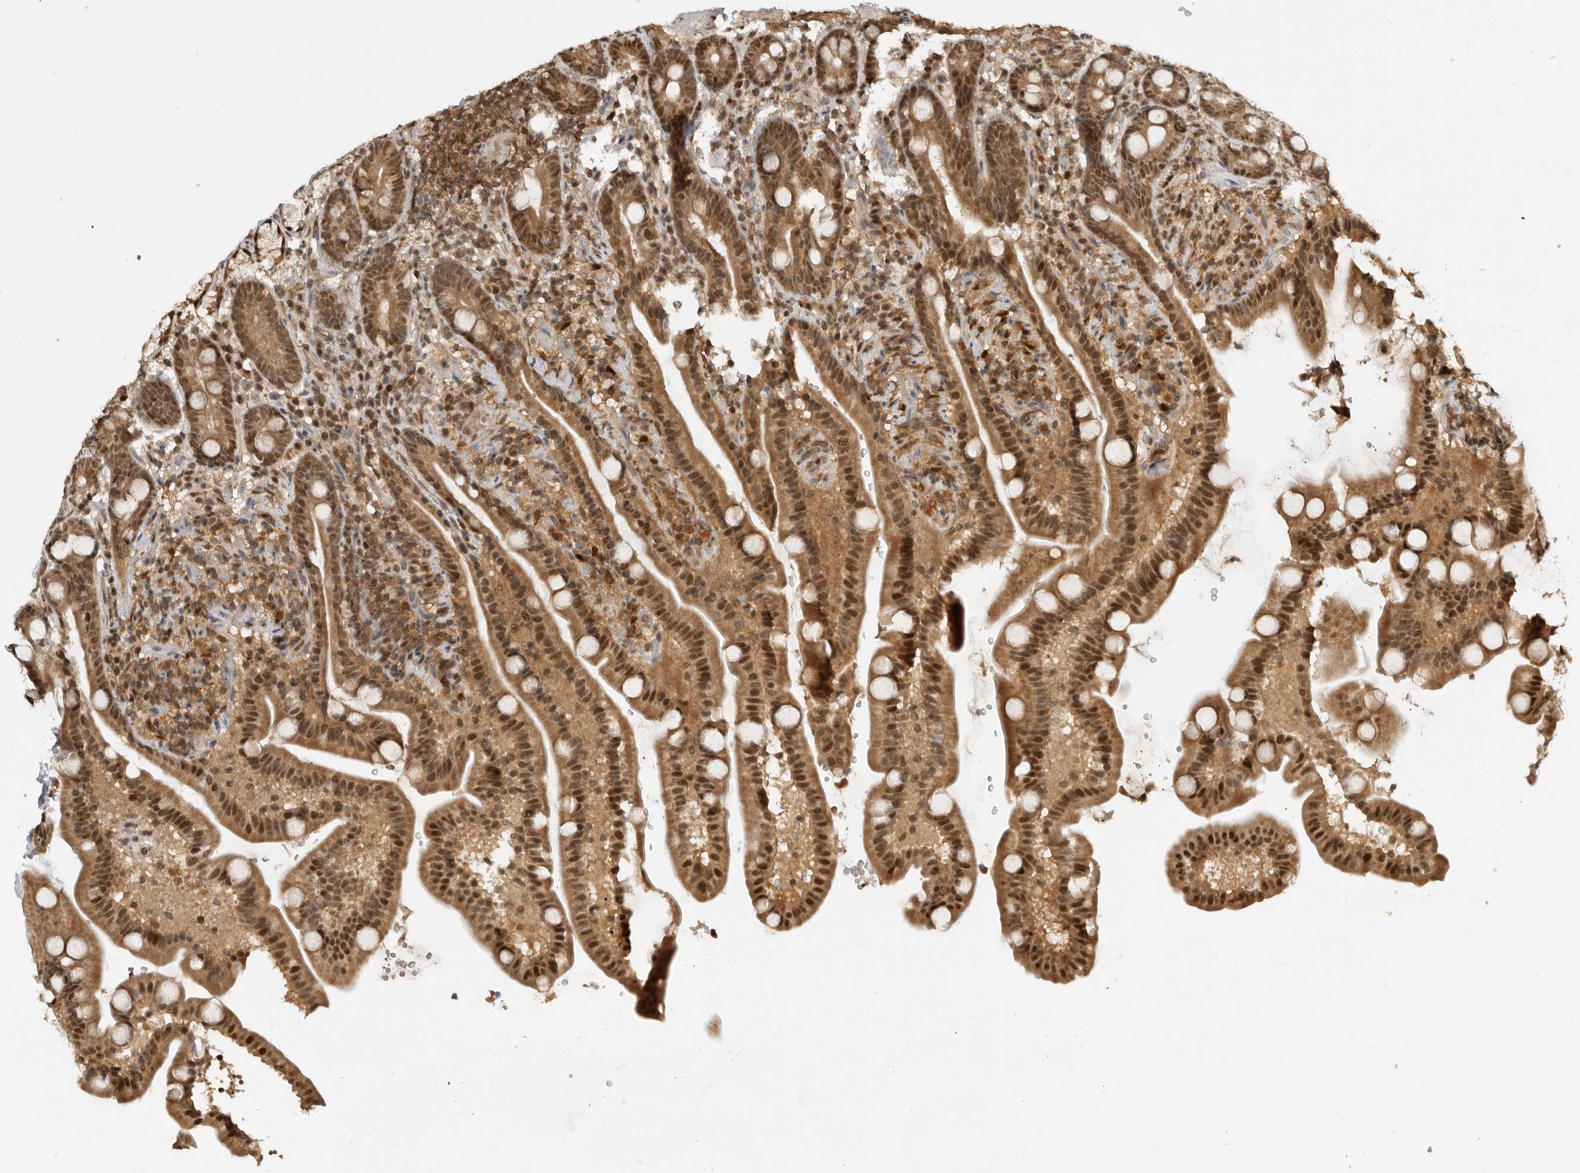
{"staining": {"intensity": "strong", "quantity": ">75%", "location": "cytoplasmic/membranous,nuclear"}, "tissue": "duodenum", "cell_type": "Glandular cells", "image_type": "normal", "snomed": [{"axis": "morphology", "description": "Normal tissue, NOS"}, {"axis": "topography", "description": "Duodenum"}], "caption": "Protein positivity by immunohistochemistry exhibits strong cytoplasmic/membranous,nuclear positivity in about >75% of glandular cells in normal duodenum.", "gene": "ADPRS", "patient": {"sex": "male", "age": 54}}